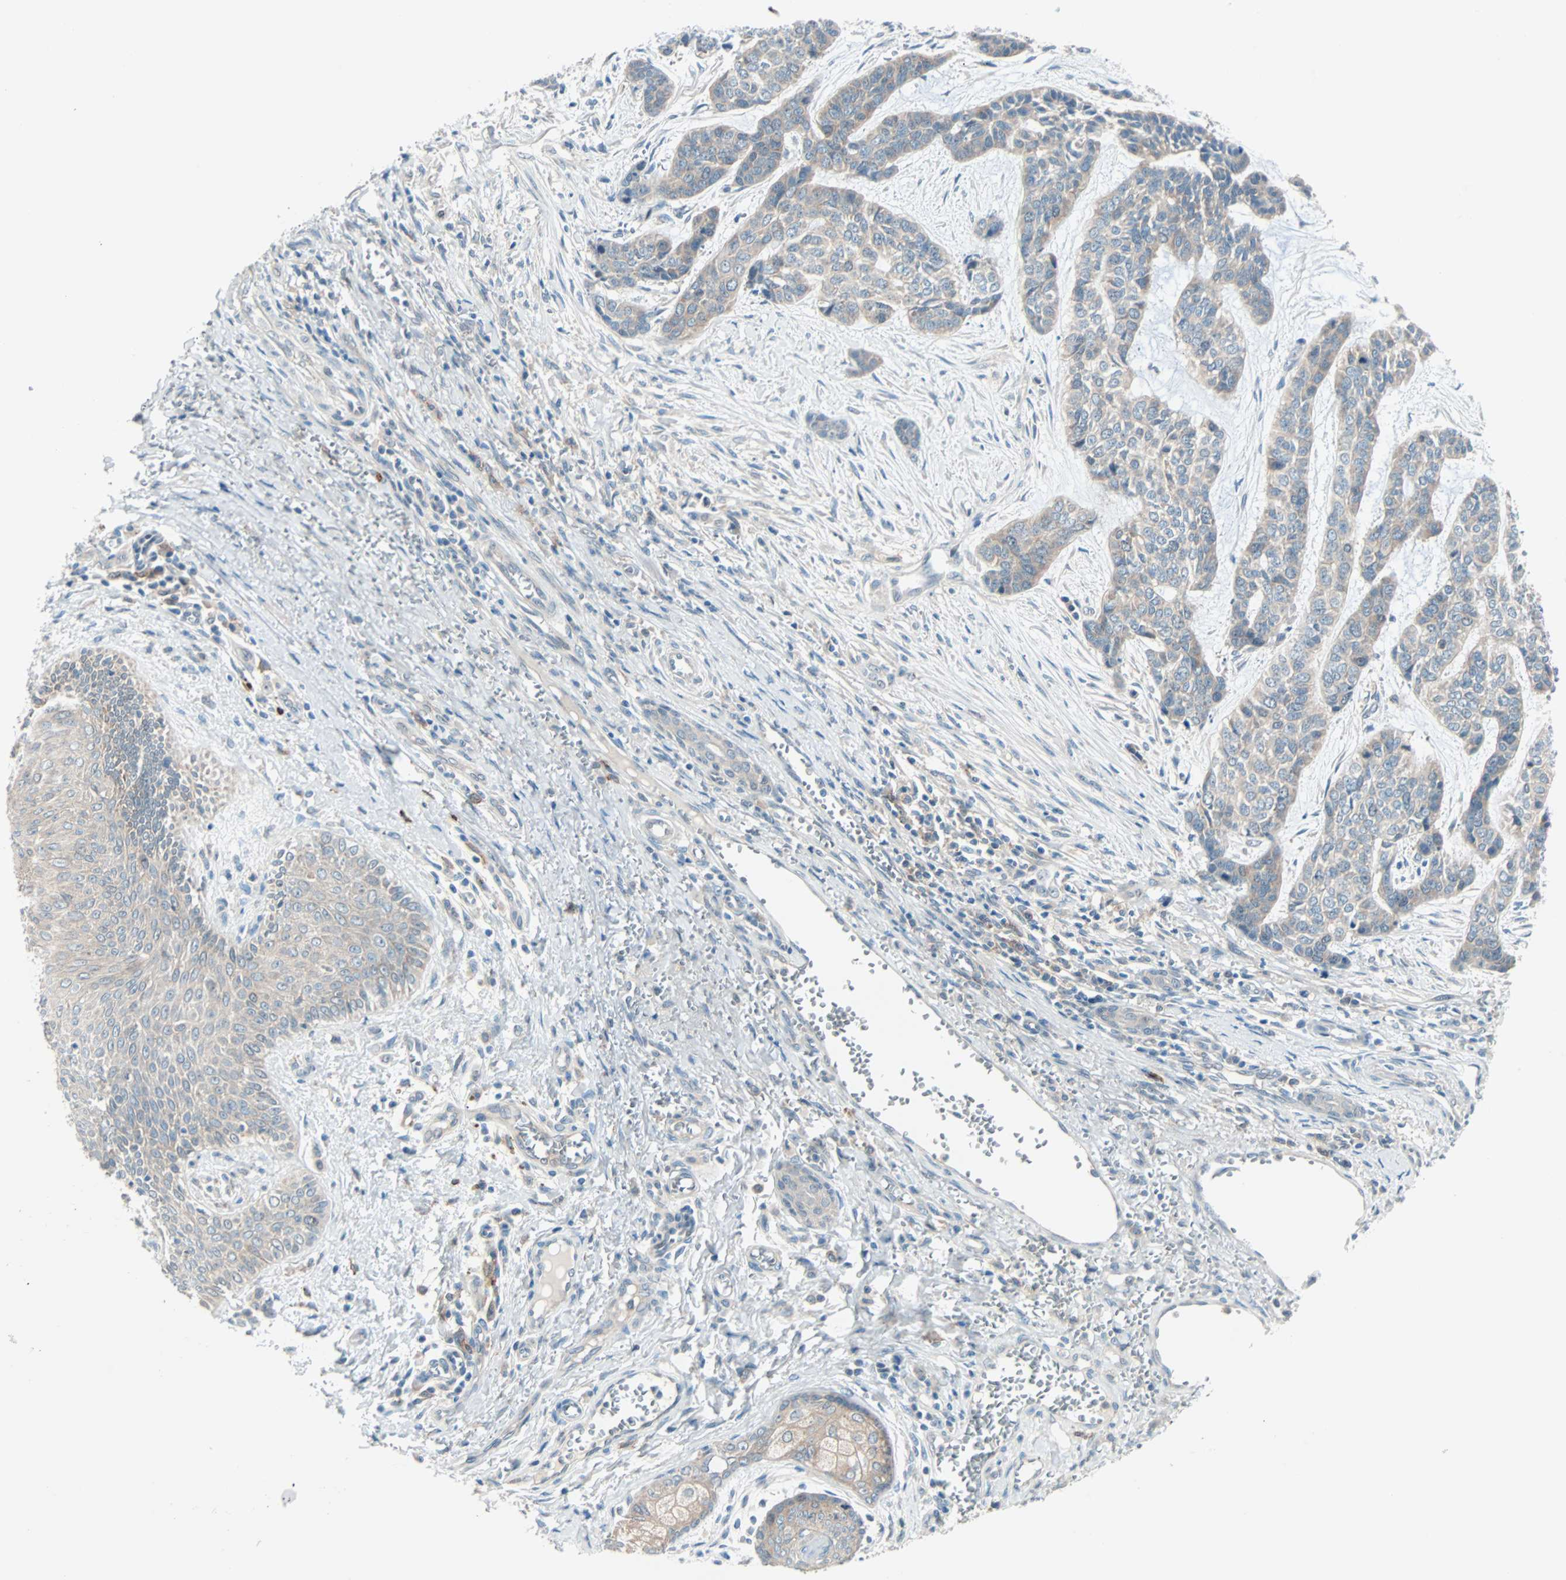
{"staining": {"intensity": "weak", "quantity": "25%-75%", "location": "cytoplasmic/membranous"}, "tissue": "skin cancer", "cell_type": "Tumor cells", "image_type": "cancer", "snomed": [{"axis": "morphology", "description": "Basal cell carcinoma"}, {"axis": "topography", "description": "Skin"}], "caption": "Basal cell carcinoma (skin) stained for a protein reveals weak cytoplasmic/membranous positivity in tumor cells. The staining is performed using DAB brown chromogen to label protein expression. The nuclei are counter-stained blue using hematoxylin.", "gene": "SMIM8", "patient": {"sex": "female", "age": 64}}